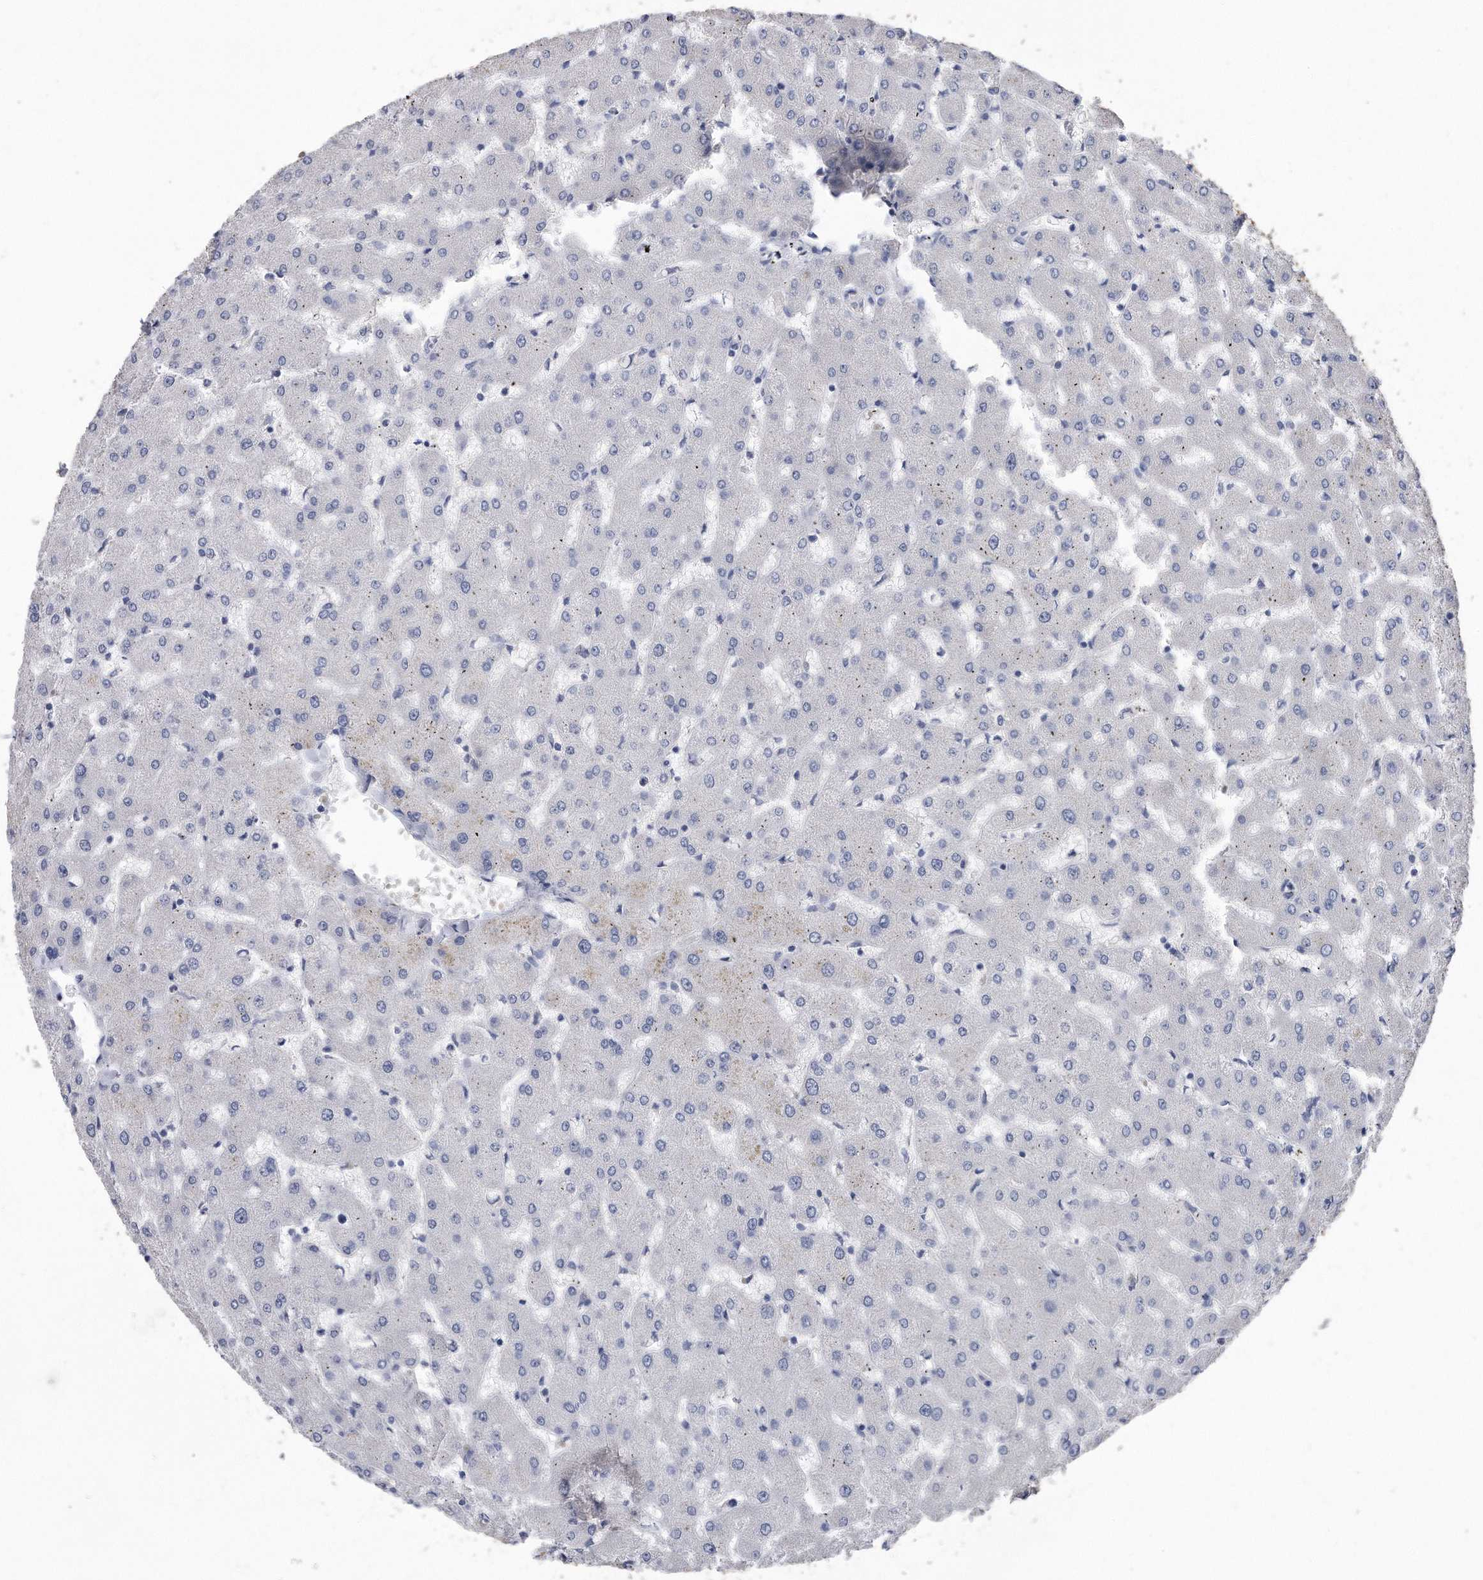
{"staining": {"intensity": "moderate", "quantity": "25%-75%", "location": "cytoplasmic/membranous"}, "tissue": "liver", "cell_type": "Cholangiocytes", "image_type": "normal", "snomed": [{"axis": "morphology", "description": "Normal tissue, NOS"}, {"axis": "topography", "description": "Liver"}], "caption": "Protein expression analysis of unremarkable human liver reveals moderate cytoplasmic/membranous staining in approximately 25%-75% of cholangiocytes.", "gene": "CDCP1", "patient": {"sex": "female", "age": 63}}